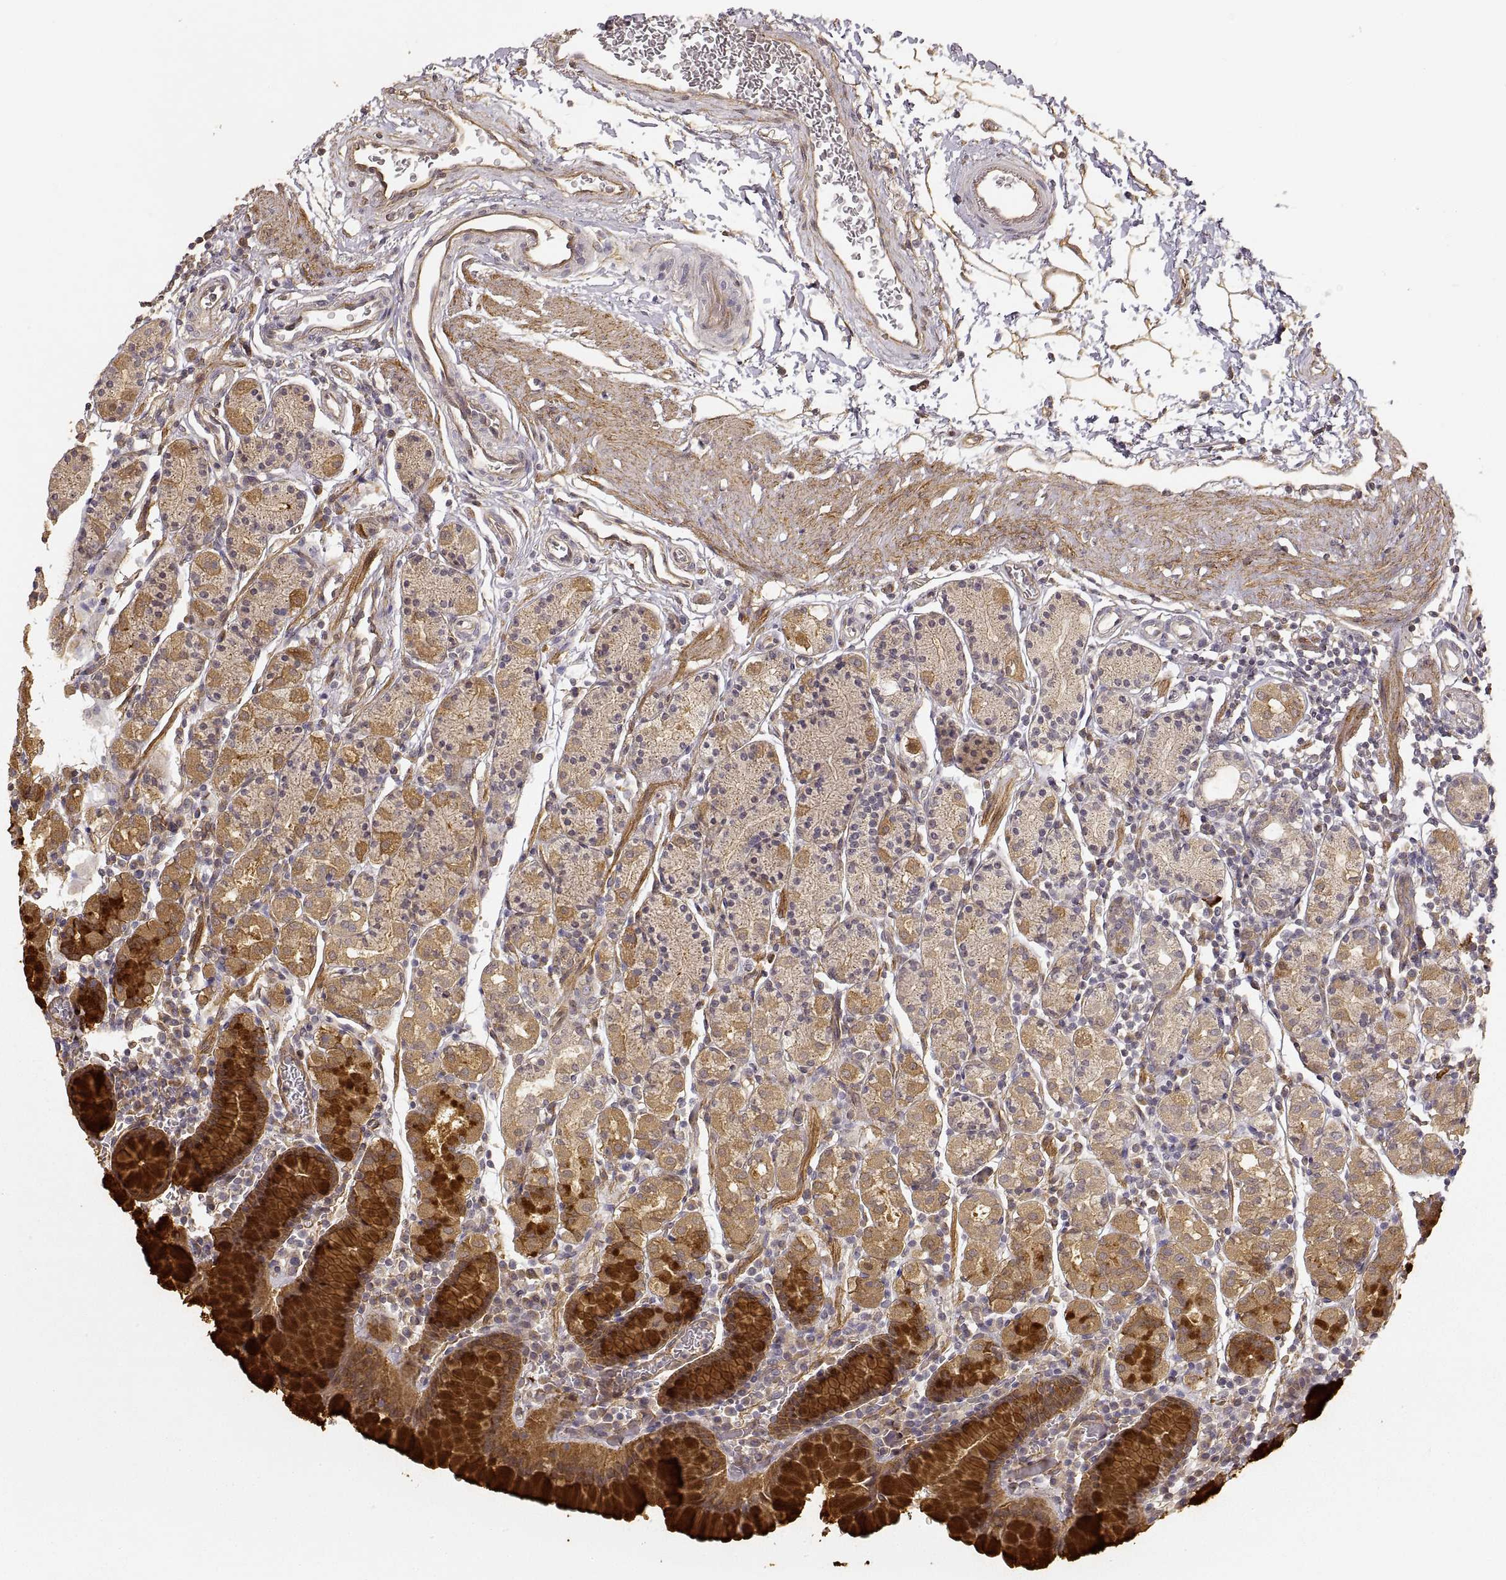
{"staining": {"intensity": "moderate", "quantity": ">75%", "location": "cytoplasmic/membranous"}, "tissue": "stomach", "cell_type": "Glandular cells", "image_type": "normal", "snomed": [{"axis": "morphology", "description": "Normal tissue, NOS"}, {"axis": "topography", "description": "Stomach, upper"}, {"axis": "topography", "description": "Stomach"}], "caption": "Immunohistochemistry (IHC) image of benign stomach stained for a protein (brown), which shows medium levels of moderate cytoplasmic/membranous expression in about >75% of glandular cells.", "gene": "LAMA4", "patient": {"sex": "male", "age": 62}}